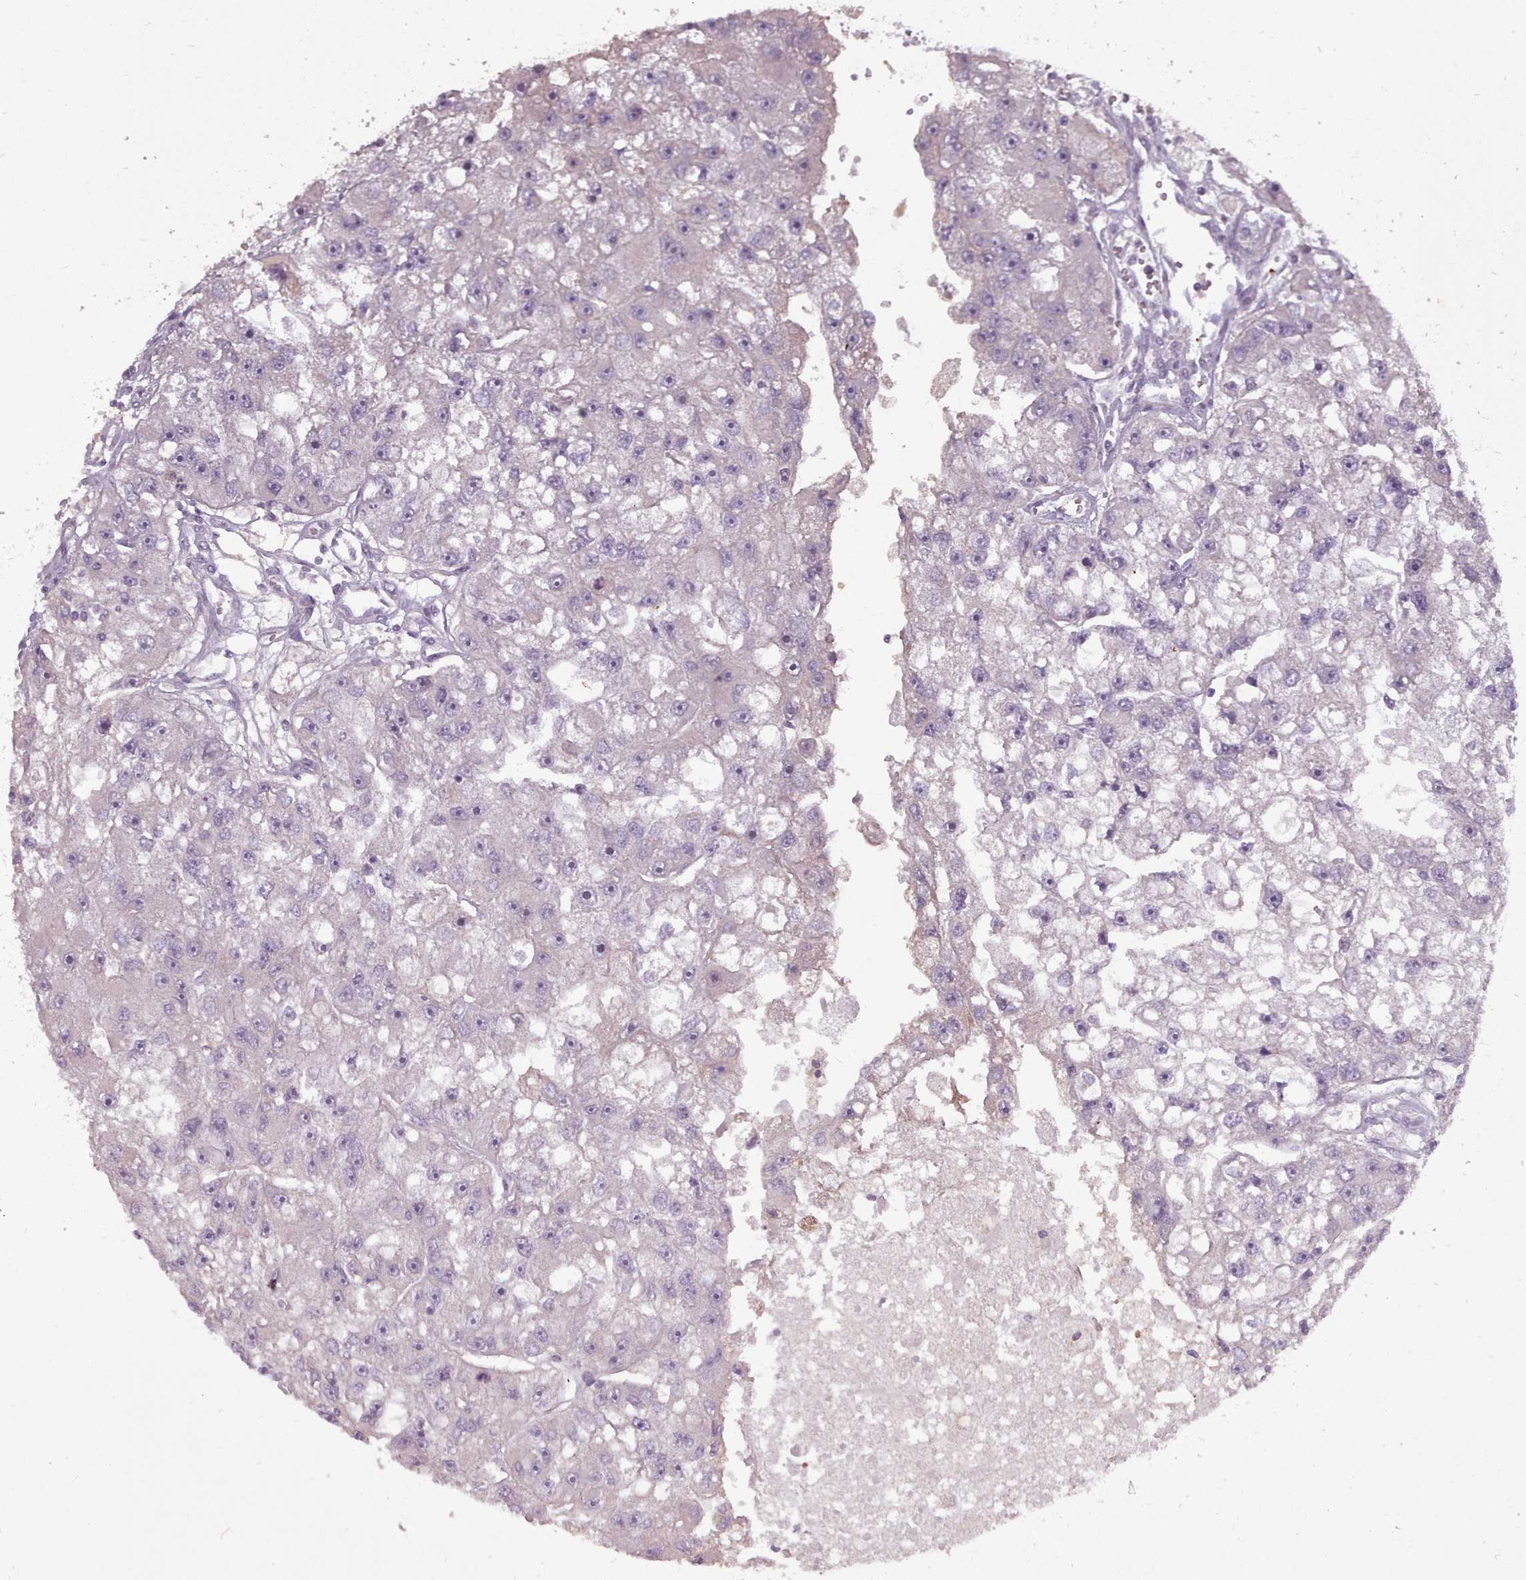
{"staining": {"intensity": "negative", "quantity": "none", "location": "none"}, "tissue": "renal cancer", "cell_type": "Tumor cells", "image_type": "cancer", "snomed": [{"axis": "morphology", "description": "Adenocarcinoma, NOS"}, {"axis": "topography", "description": "Kidney"}], "caption": "This is a photomicrograph of immunohistochemistry (IHC) staining of renal adenocarcinoma, which shows no positivity in tumor cells. Brightfield microscopy of immunohistochemistry (IHC) stained with DAB (brown) and hematoxylin (blue), captured at high magnification.", "gene": "LEFTY2", "patient": {"sex": "male", "age": 63}}